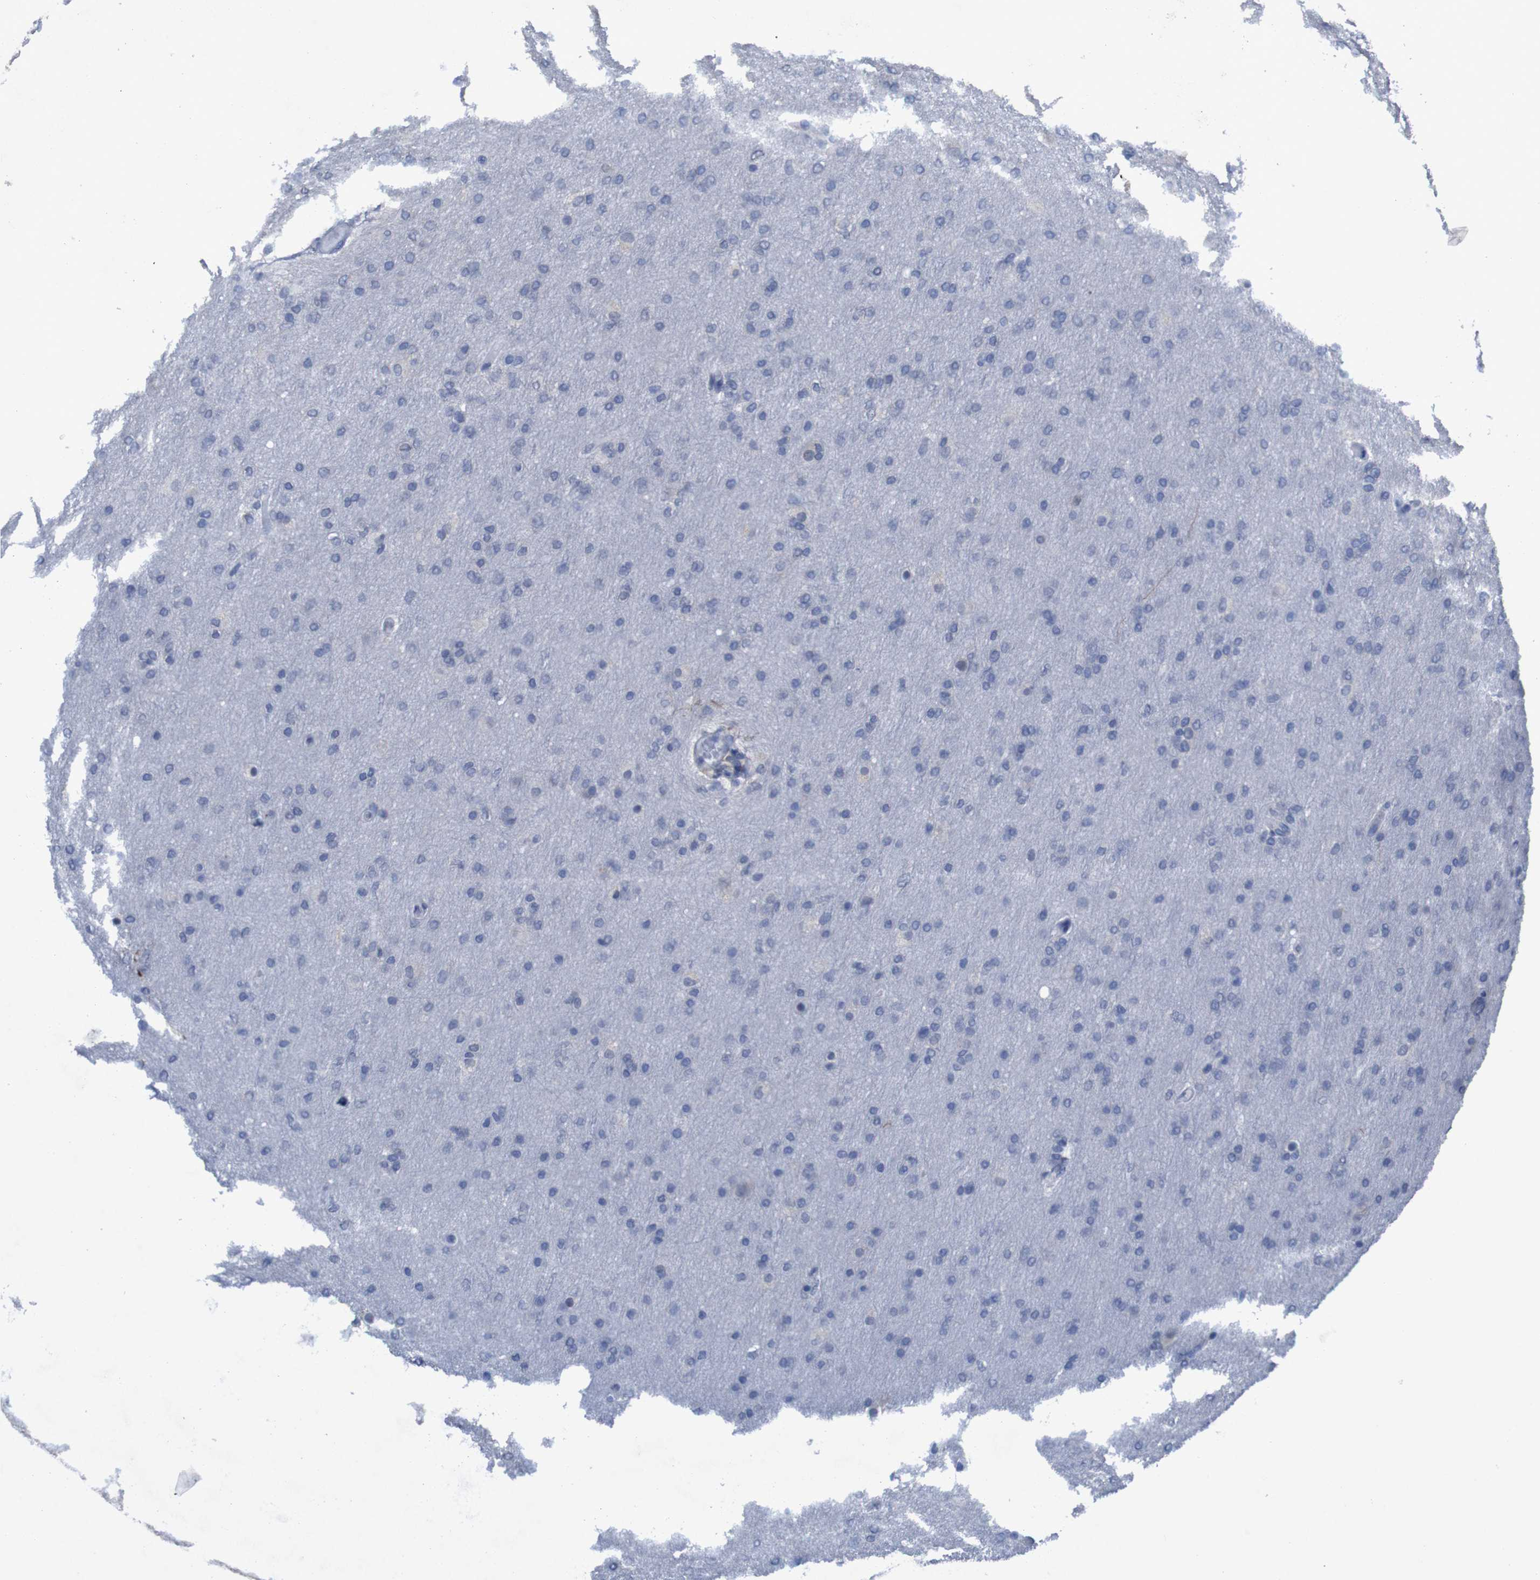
{"staining": {"intensity": "negative", "quantity": "none", "location": "none"}, "tissue": "glioma", "cell_type": "Tumor cells", "image_type": "cancer", "snomed": [{"axis": "morphology", "description": "Glioma, malignant, High grade"}, {"axis": "topography", "description": "Cerebral cortex"}], "caption": "High magnification brightfield microscopy of high-grade glioma (malignant) stained with DAB (3,3'-diaminobenzidine) (brown) and counterstained with hematoxylin (blue): tumor cells show no significant expression. (DAB (3,3'-diaminobenzidine) immunohistochemistry visualized using brightfield microscopy, high magnification).", "gene": "CLDN18", "patient": {"sex": "female", "age": 36}}